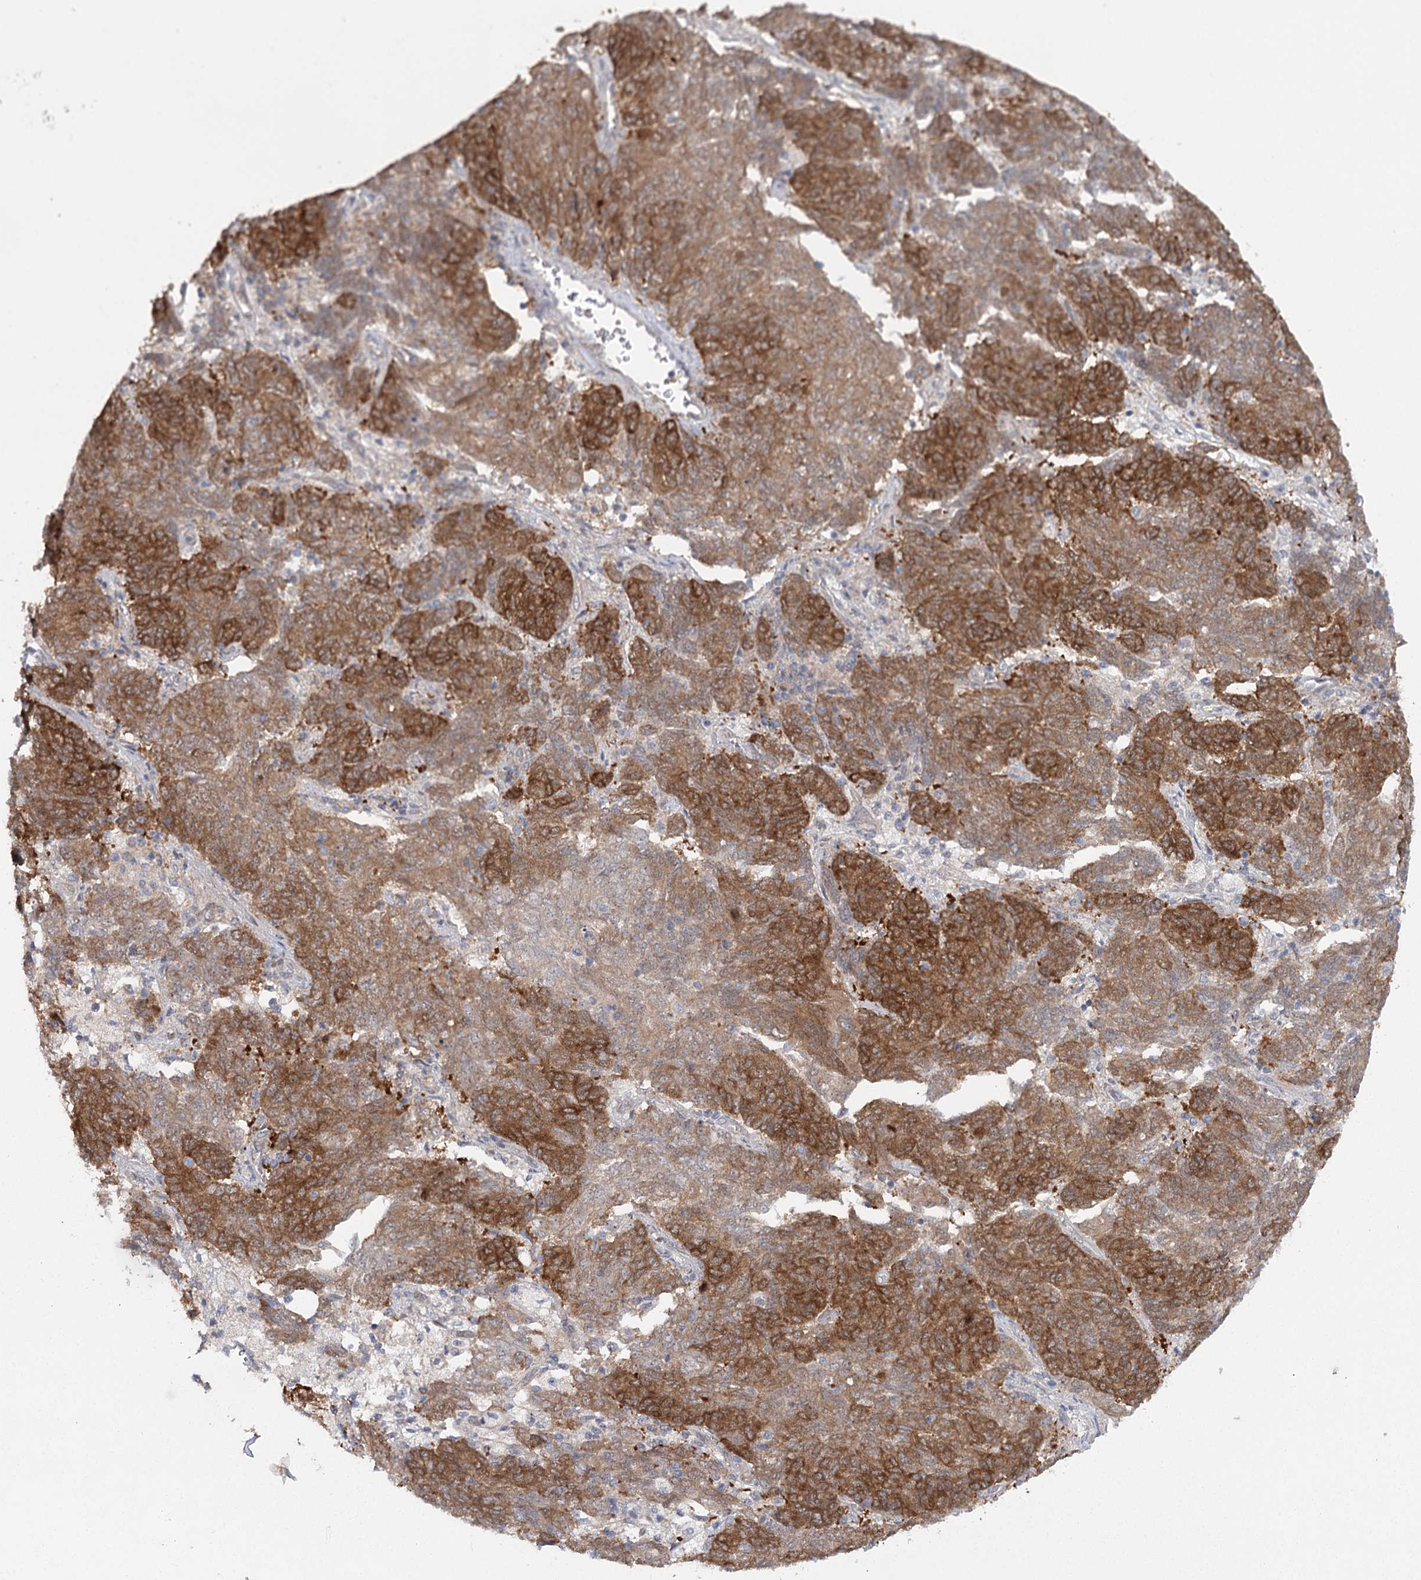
{"staining": {"intensity": "moderate", "quantity": ">75%", "location": "cytoplasmic/membranous"}, "tissue": "endometrial cancer", "cell_type": "Tumor cells", "image_type": "cancer", "snomed": [{"axis": "morphology", "description": "Adenocarcinoma, NOS"}, {"axis": "topography", "description": "Endometrium"}], "caption": "The micrograph shows a brown stain indicating the presence of a protein in the cytoplasmic/membranous of tumor cells in endometrial cancer (adenocarcinoma).", "gene": "MAP3K13", "patient": {"sex": "female", "age": 80}}